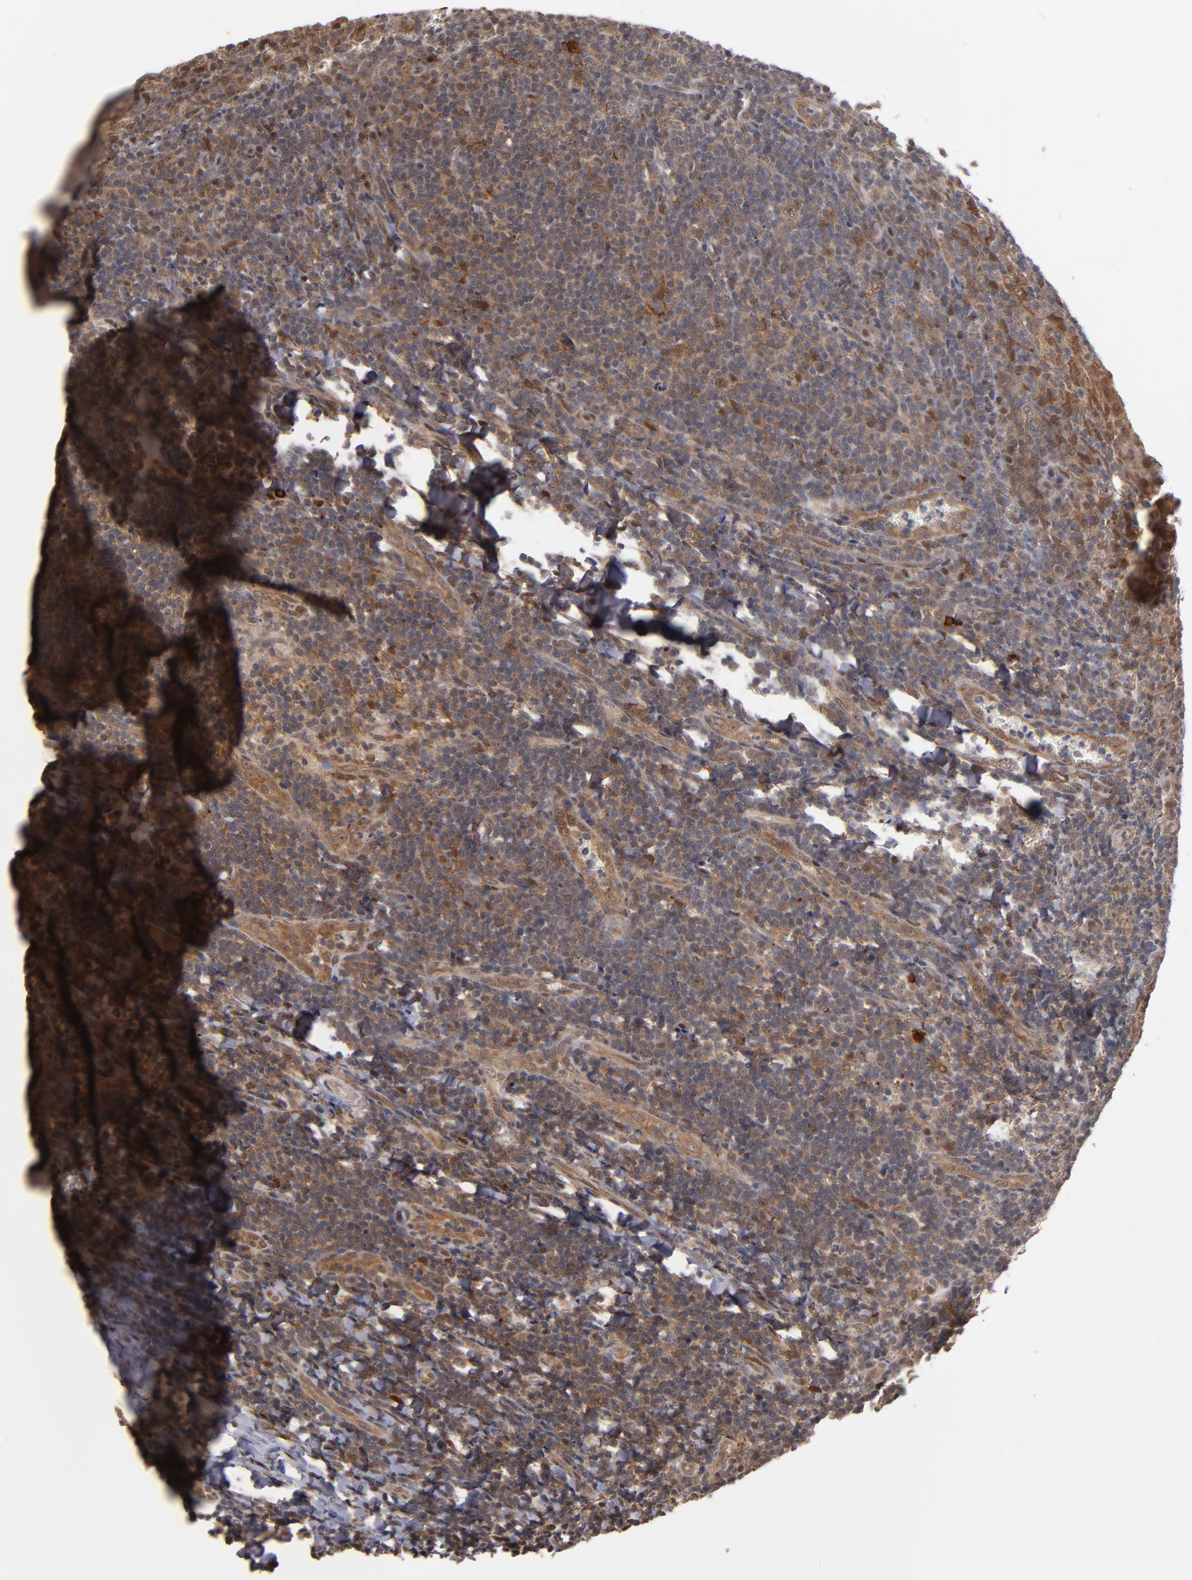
{"staining": {"intensity": "weak", "quantity": "<25%", "location": "nuclear"}, "tissue": "tonsil", "cell_type": "Germinal center cells", "image_type": "normal", "snomed": [{"axis": "morphology", "description": "Normal tissue, NOS"}, {"axis": "topography", "description": "Tonsil"}], "caption": "Immunohistochemistry of benign human tonsil shows no staining in germinal center cells.", "gene": "HUWE1", "patient": {"sex": "male", "age": 31}}